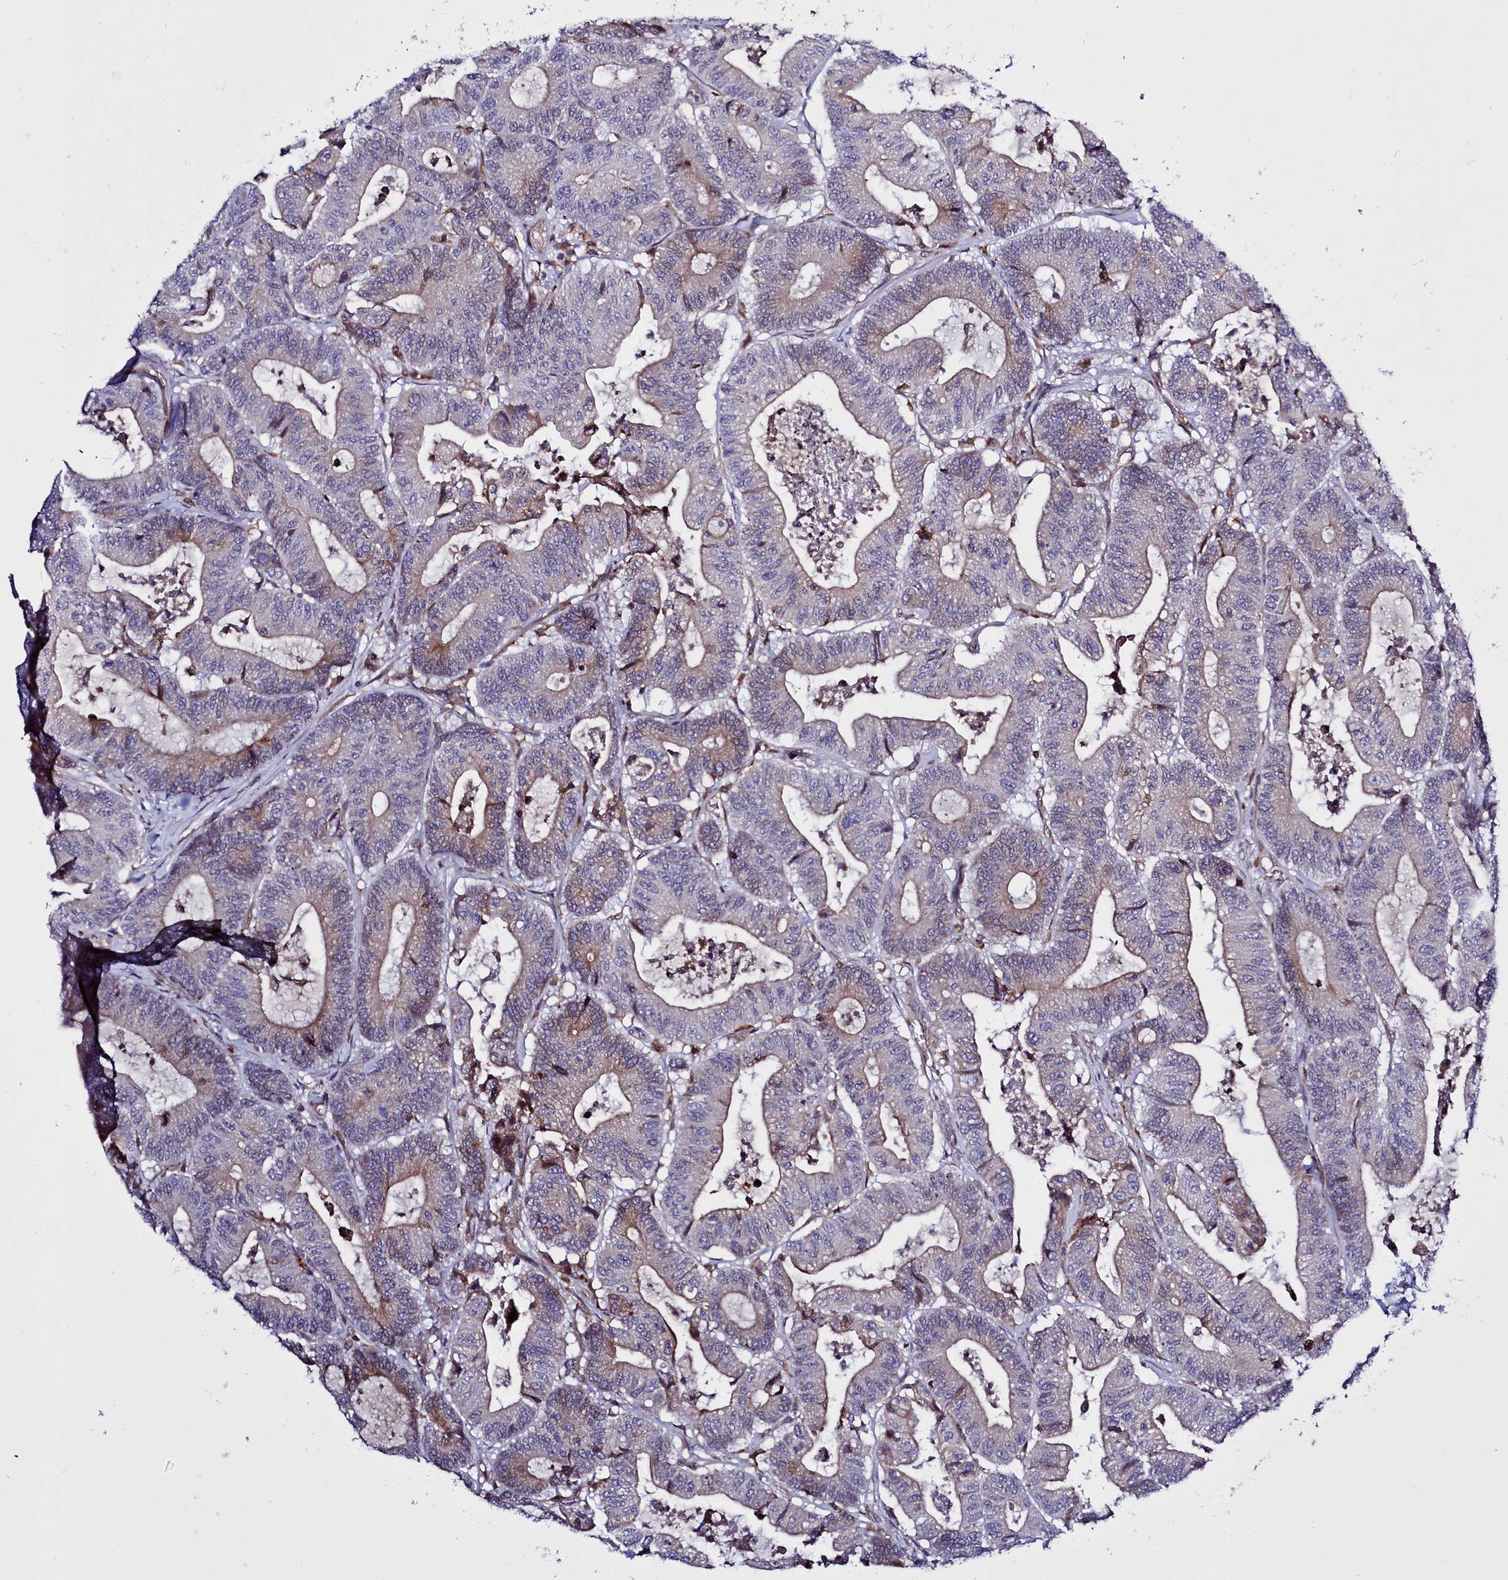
{"staining": {"intensity": "weak", "quantity": "25%-75%", "location": "cytoplasmic/membranous"}, "tissue": "colorectal cancer", "cell_type": "Tumor cells", "image_type": "cancer", "snomed": [{"axis": "morphology", "description": "Adenocarcinoma, NOS"}, {"axis": "topography", "description": "Colon"}], "caption": "A high-resolution histopathology image shows immunohistochemistry (IHC) staining of colorectal cancer (adenocarcinoma), which demonstrates weak cytoplasmic/membranous positivity in about 25%-75% of tumor cells.", "gene": "RAPGEF4", "patient": {"sex": "female", "age": 84}}